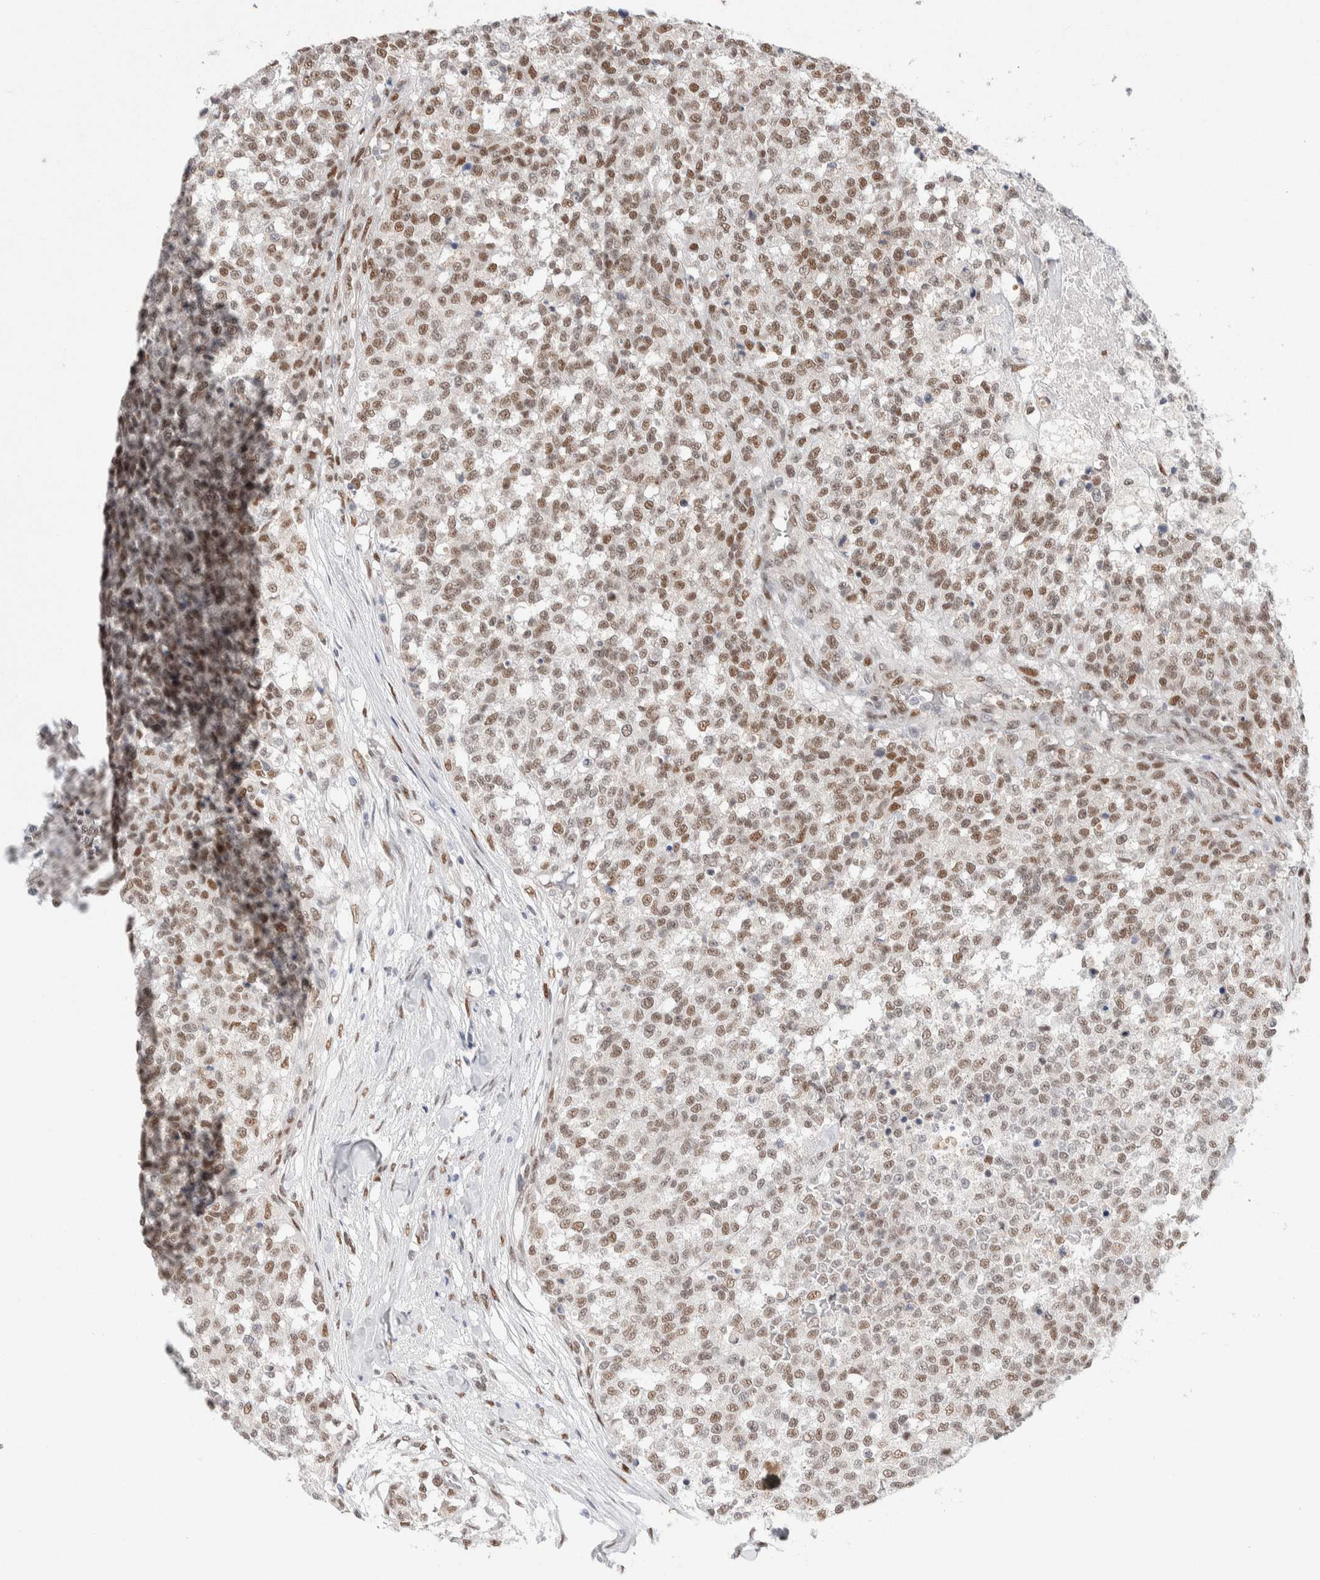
{"staining": {"intensity": "moderate", "quantity": ">75%", "location": "nuclear"}, "tissue": "testis cancer", "cell_type": "Tumor cells", "image_type": "cancer", "snomed": [{"axis": "morphology", "description": "Seminoma, NOS"}, {"axis": "topography", "description": "Testis"}], "caption": "A brown stain highlights moderate nuclear positivity of a protein in seminoma (testis) tumor cells.", "gene": "PRMT1", "patient": {"sex": "male", "age": 59}}